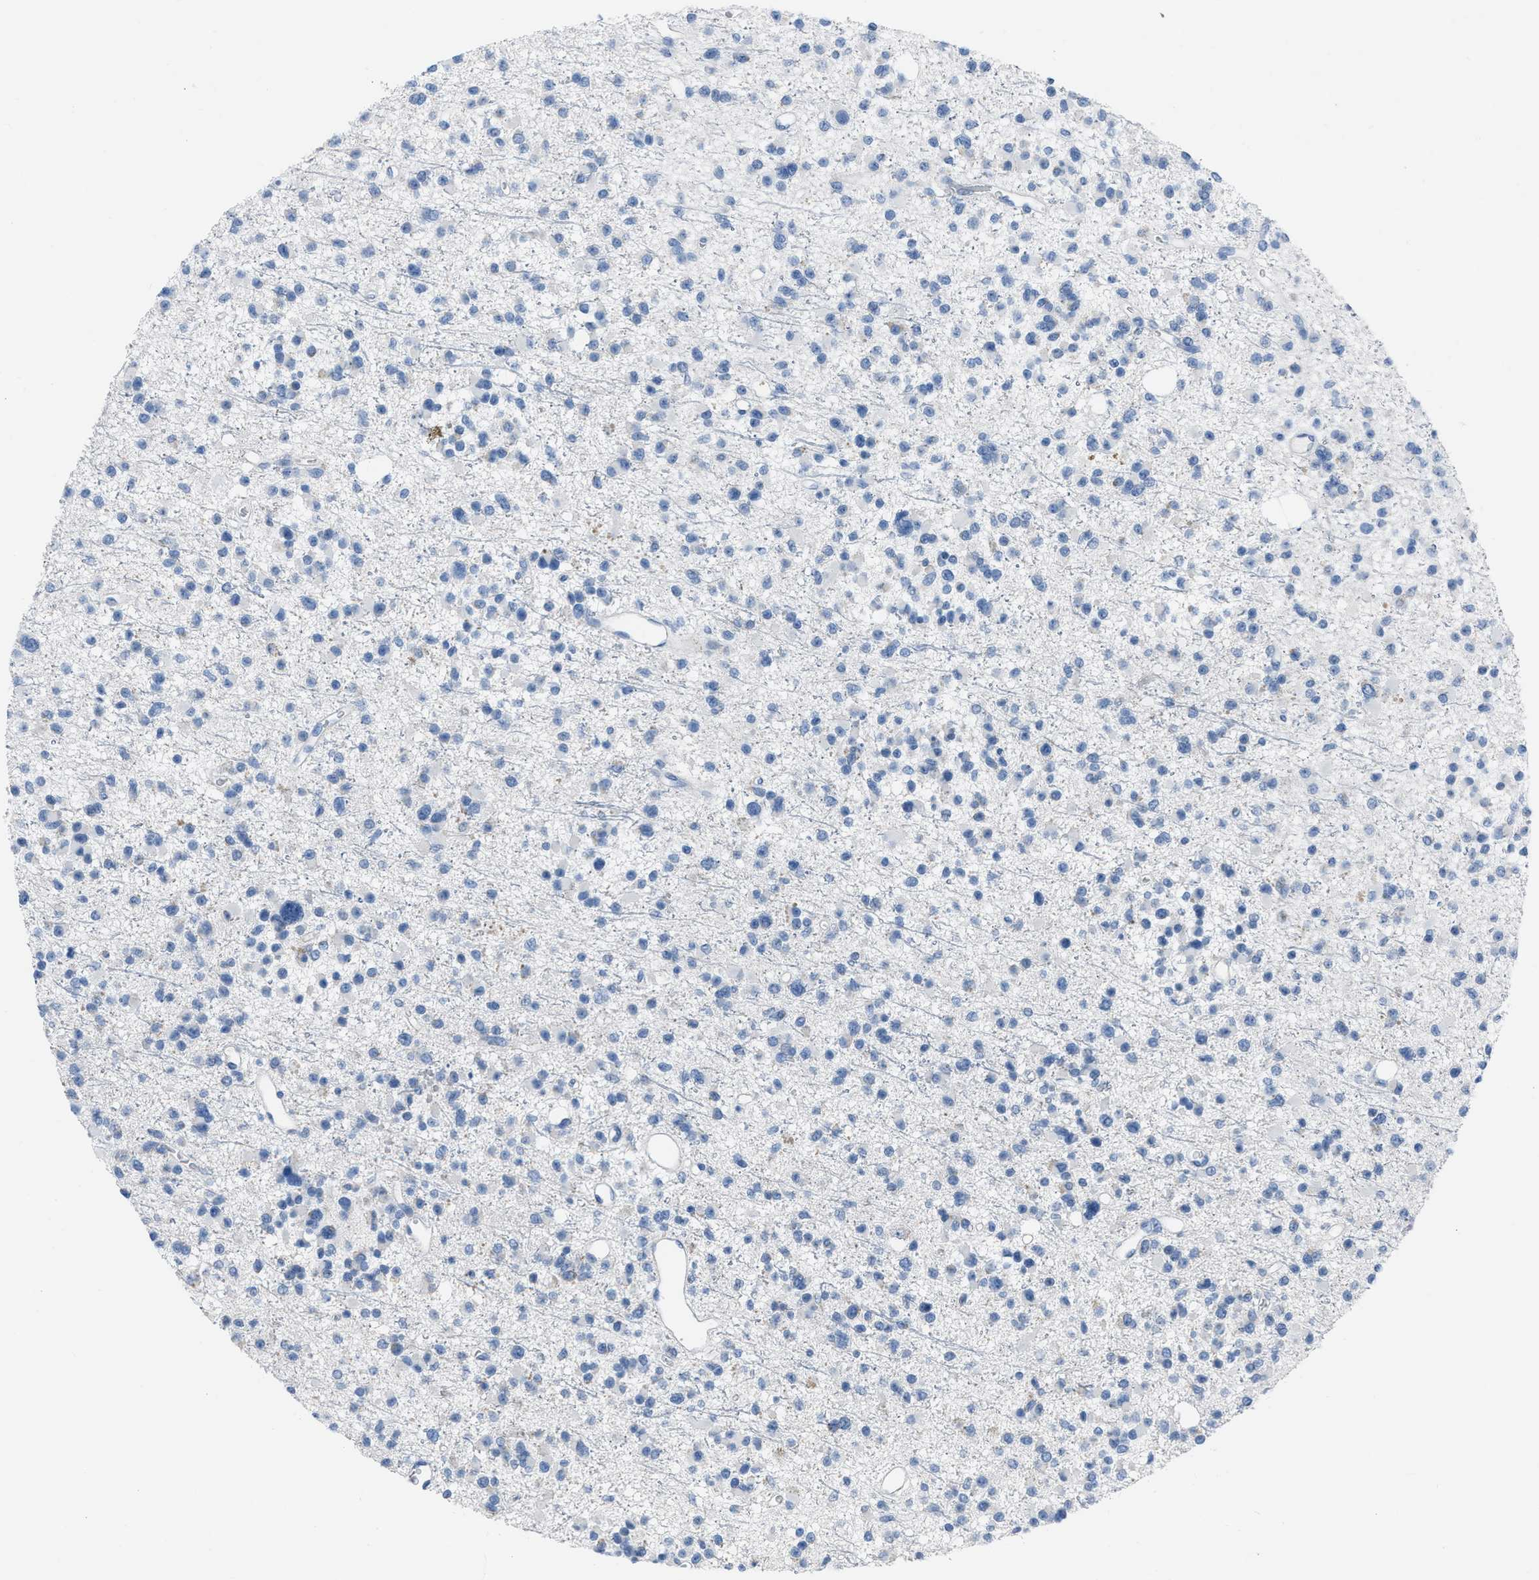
{"staining": {"intensity": "negative", "quantity": "none", "location": "none"}, "tissue": "glioma", "cell_type": "Tumor cells", "image_type": "cancer", "snomed": [{"axis": "morphology", "description": "Glioma, malignant, Low grade"}, {"axis": "topography", "description": "Brain"}], "caption": "A micrograph of human glioma is negative for staining in tumor cells.", "gene": "SPATC1L", "patient": {"sex": "female", "age": 22}}